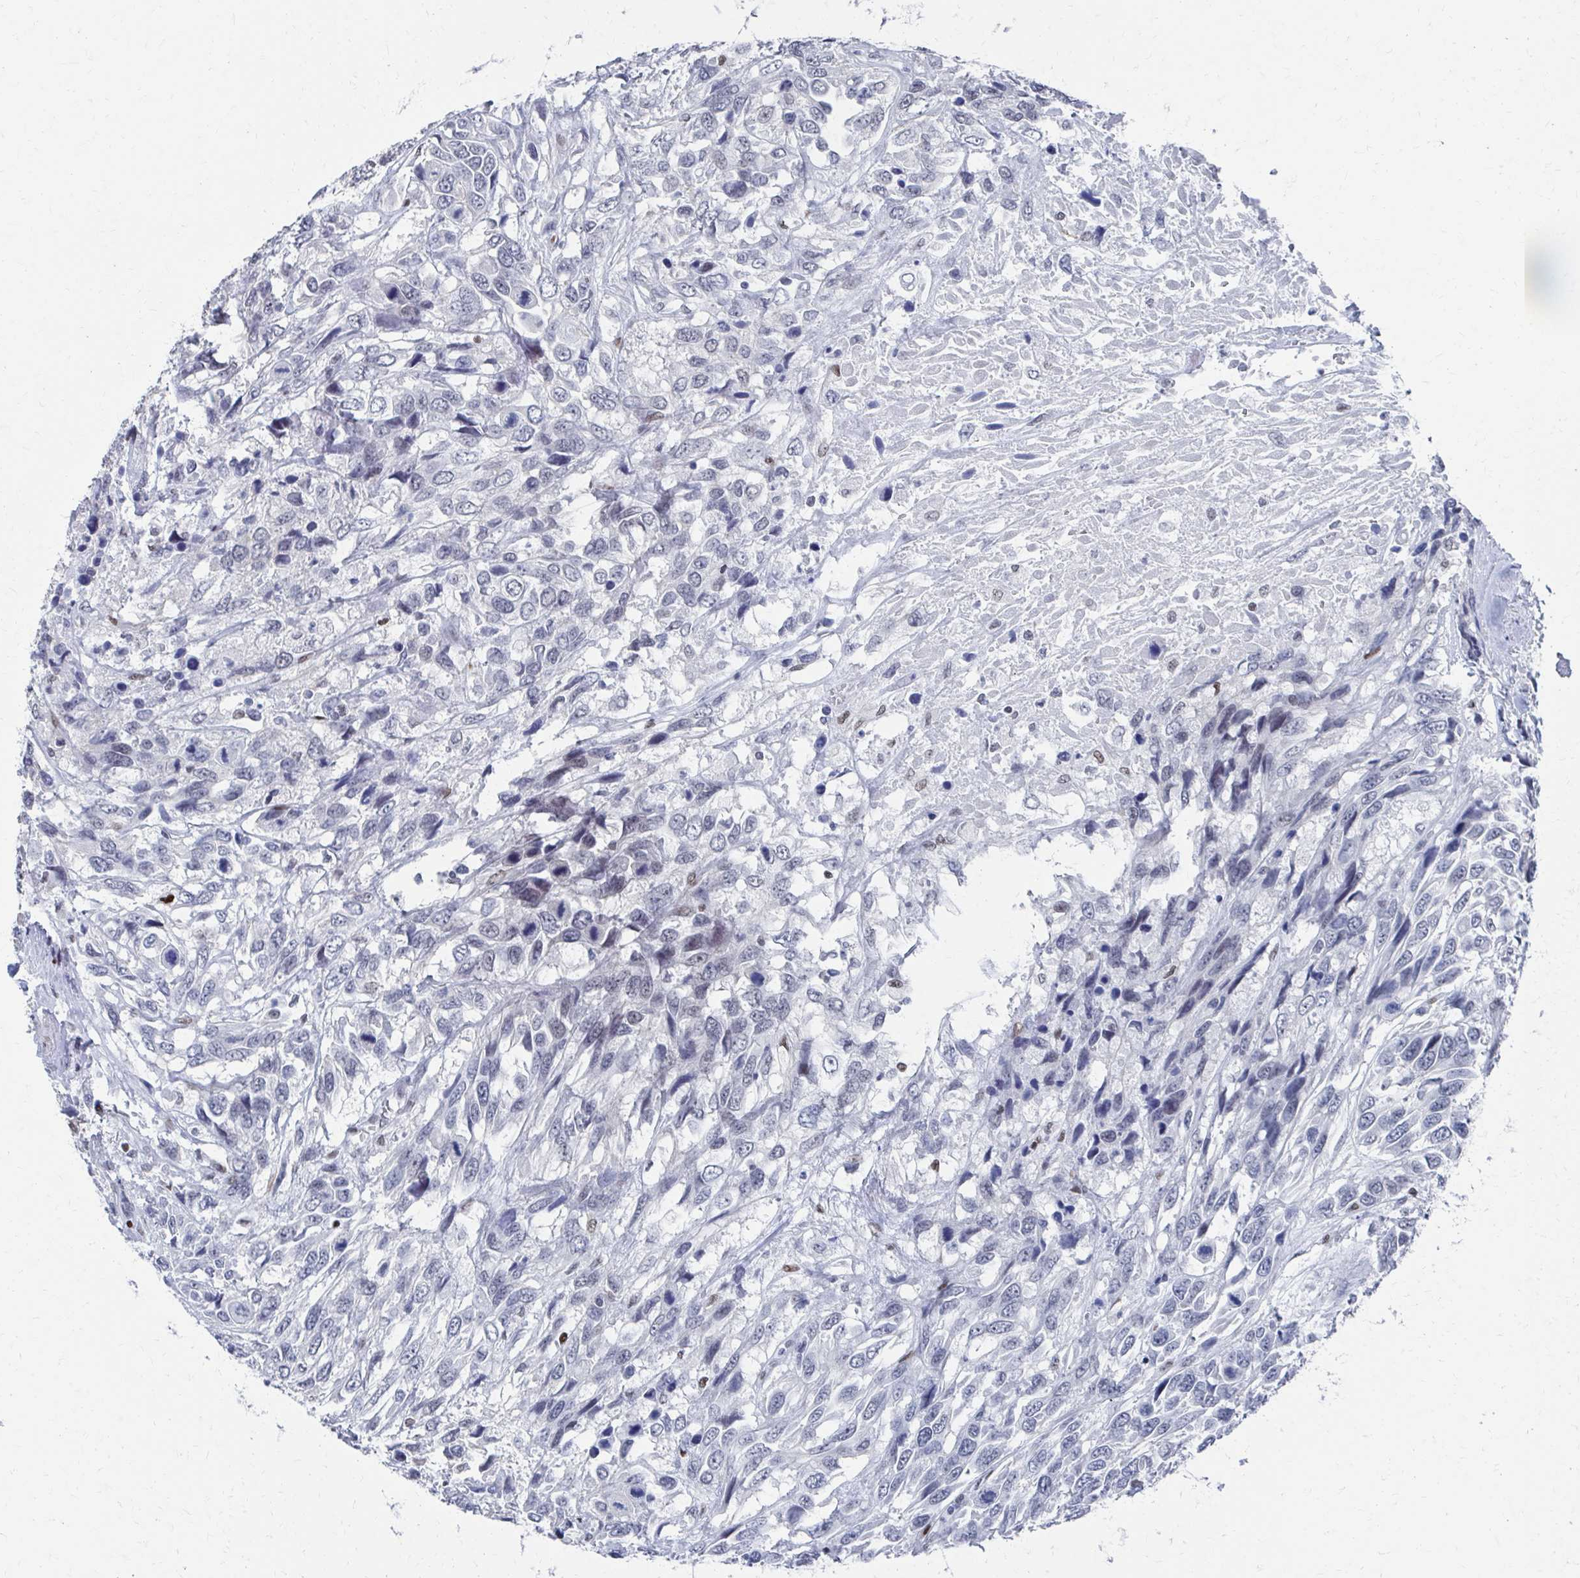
{"staining": {"intensity": "negative", "quantity": "none", "location": "none"}, "tissue": "urothelial cancer", "cell_type": "Tumor cells", "image_type": "cancer", "snomed": [{"axis": "morphology", "description": "Urothelial carcinoma, High grade"}, {"axis": "topography", "description": "Urinary bladder"}], "caption": "Human high-grade urothelial carcinoma stained for a protein using immunohistochemistry demonstrates no positivity in tumor cells.", "gene": "CDIN1", "patient": {"sex": "female", "age": 70}}